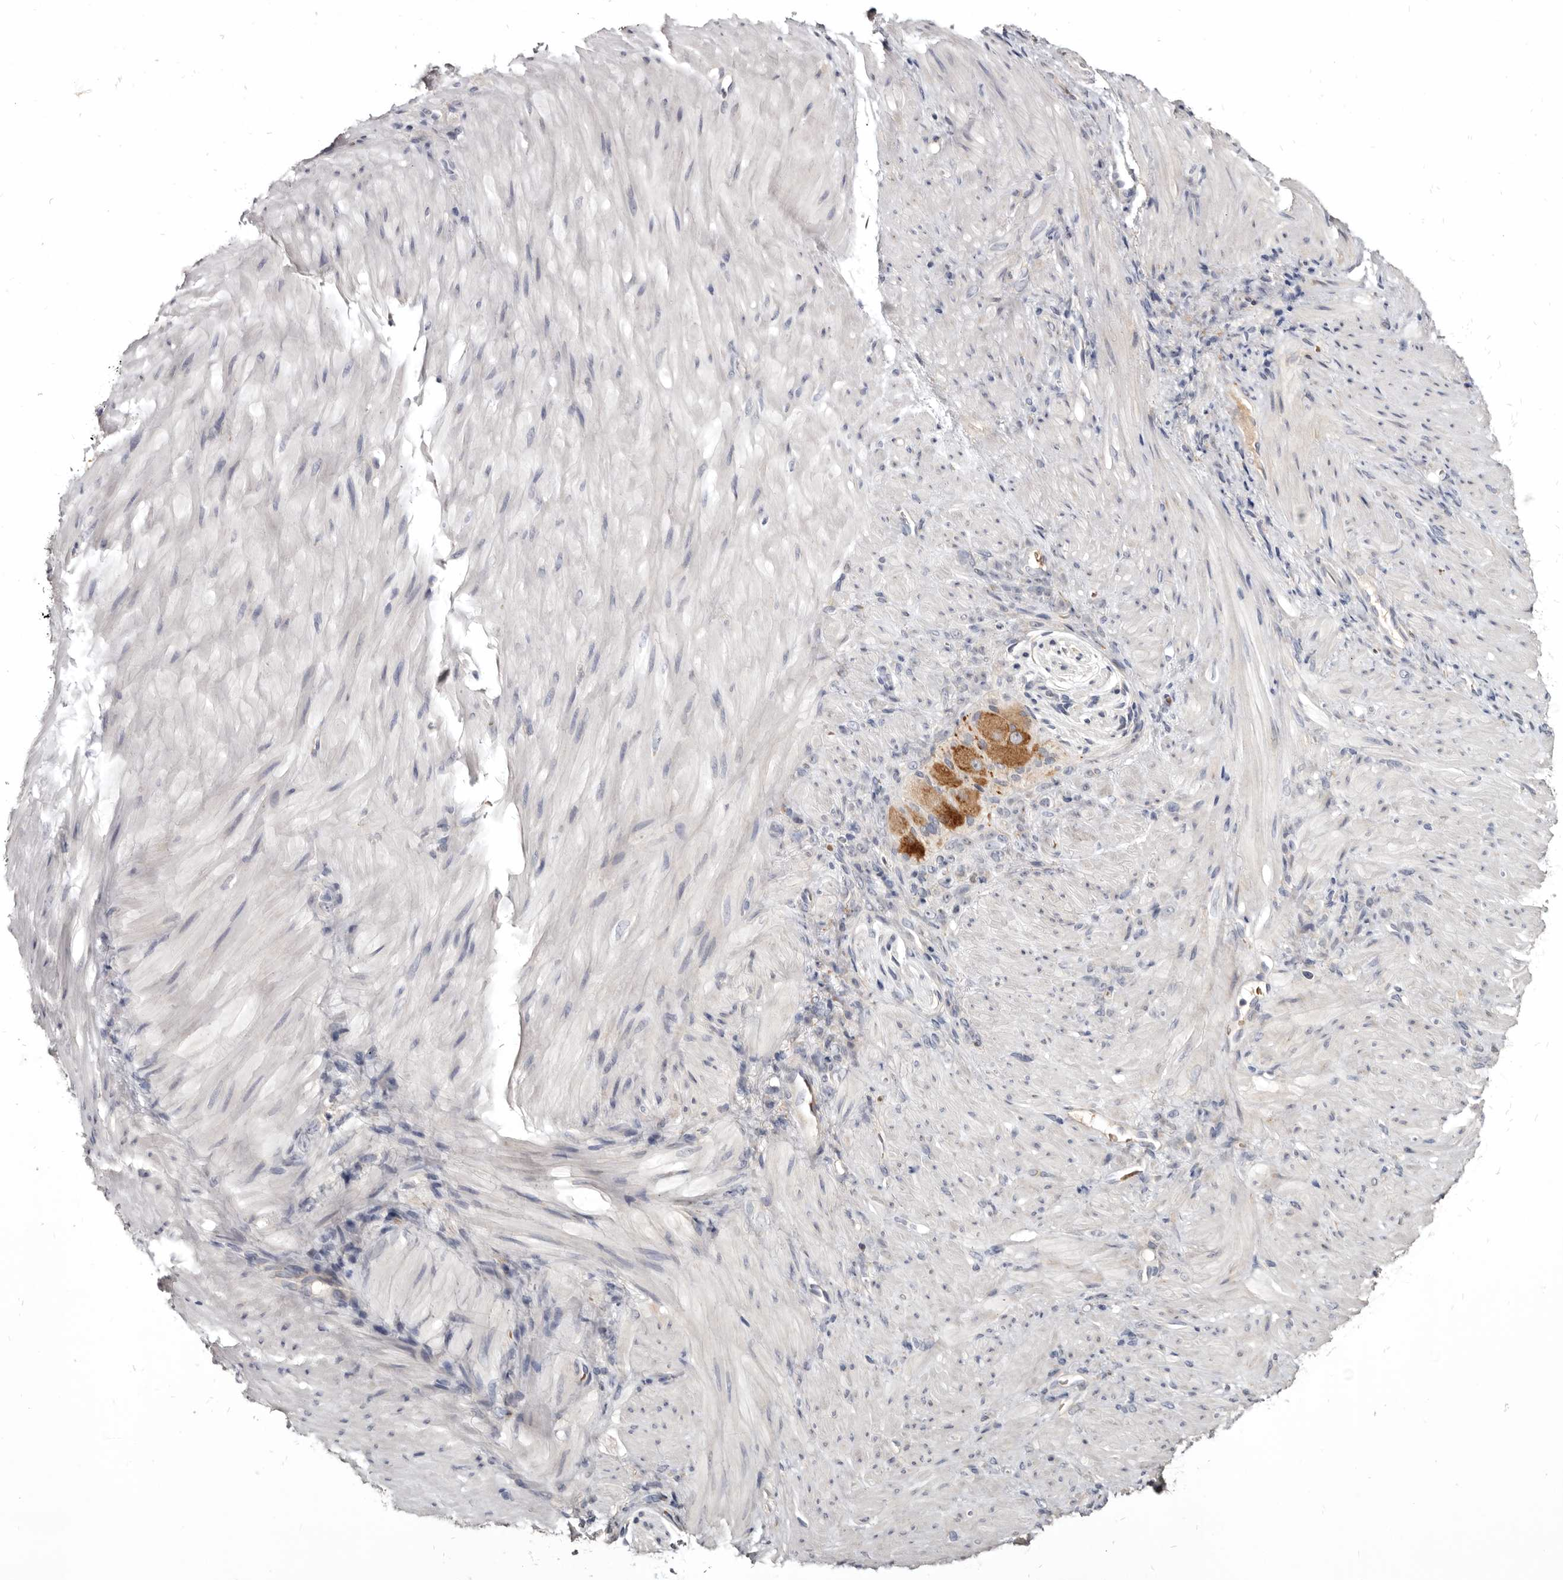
{"staining": {"intensity": "negative", "quantity": "none", "location": "none"}, "tissue": "stomach cancer", "cell_type": "Tumor cells", "image_type": "cancer", "snomed": [{"axis": "morphology", "description": "Normal tissue, NOS"}, {"axis": "morphology", "description": "Adenocarcinoma, NOS"}, {"axis": "topography", "description": "Stomach"}], "caption": "IHC image of human adenocarcinoma (stomach) stained for a protein (brown), which shows no positivity in tumor cells.", "gene": "NENF", "patient": {"sex": "male", "age": 82}}